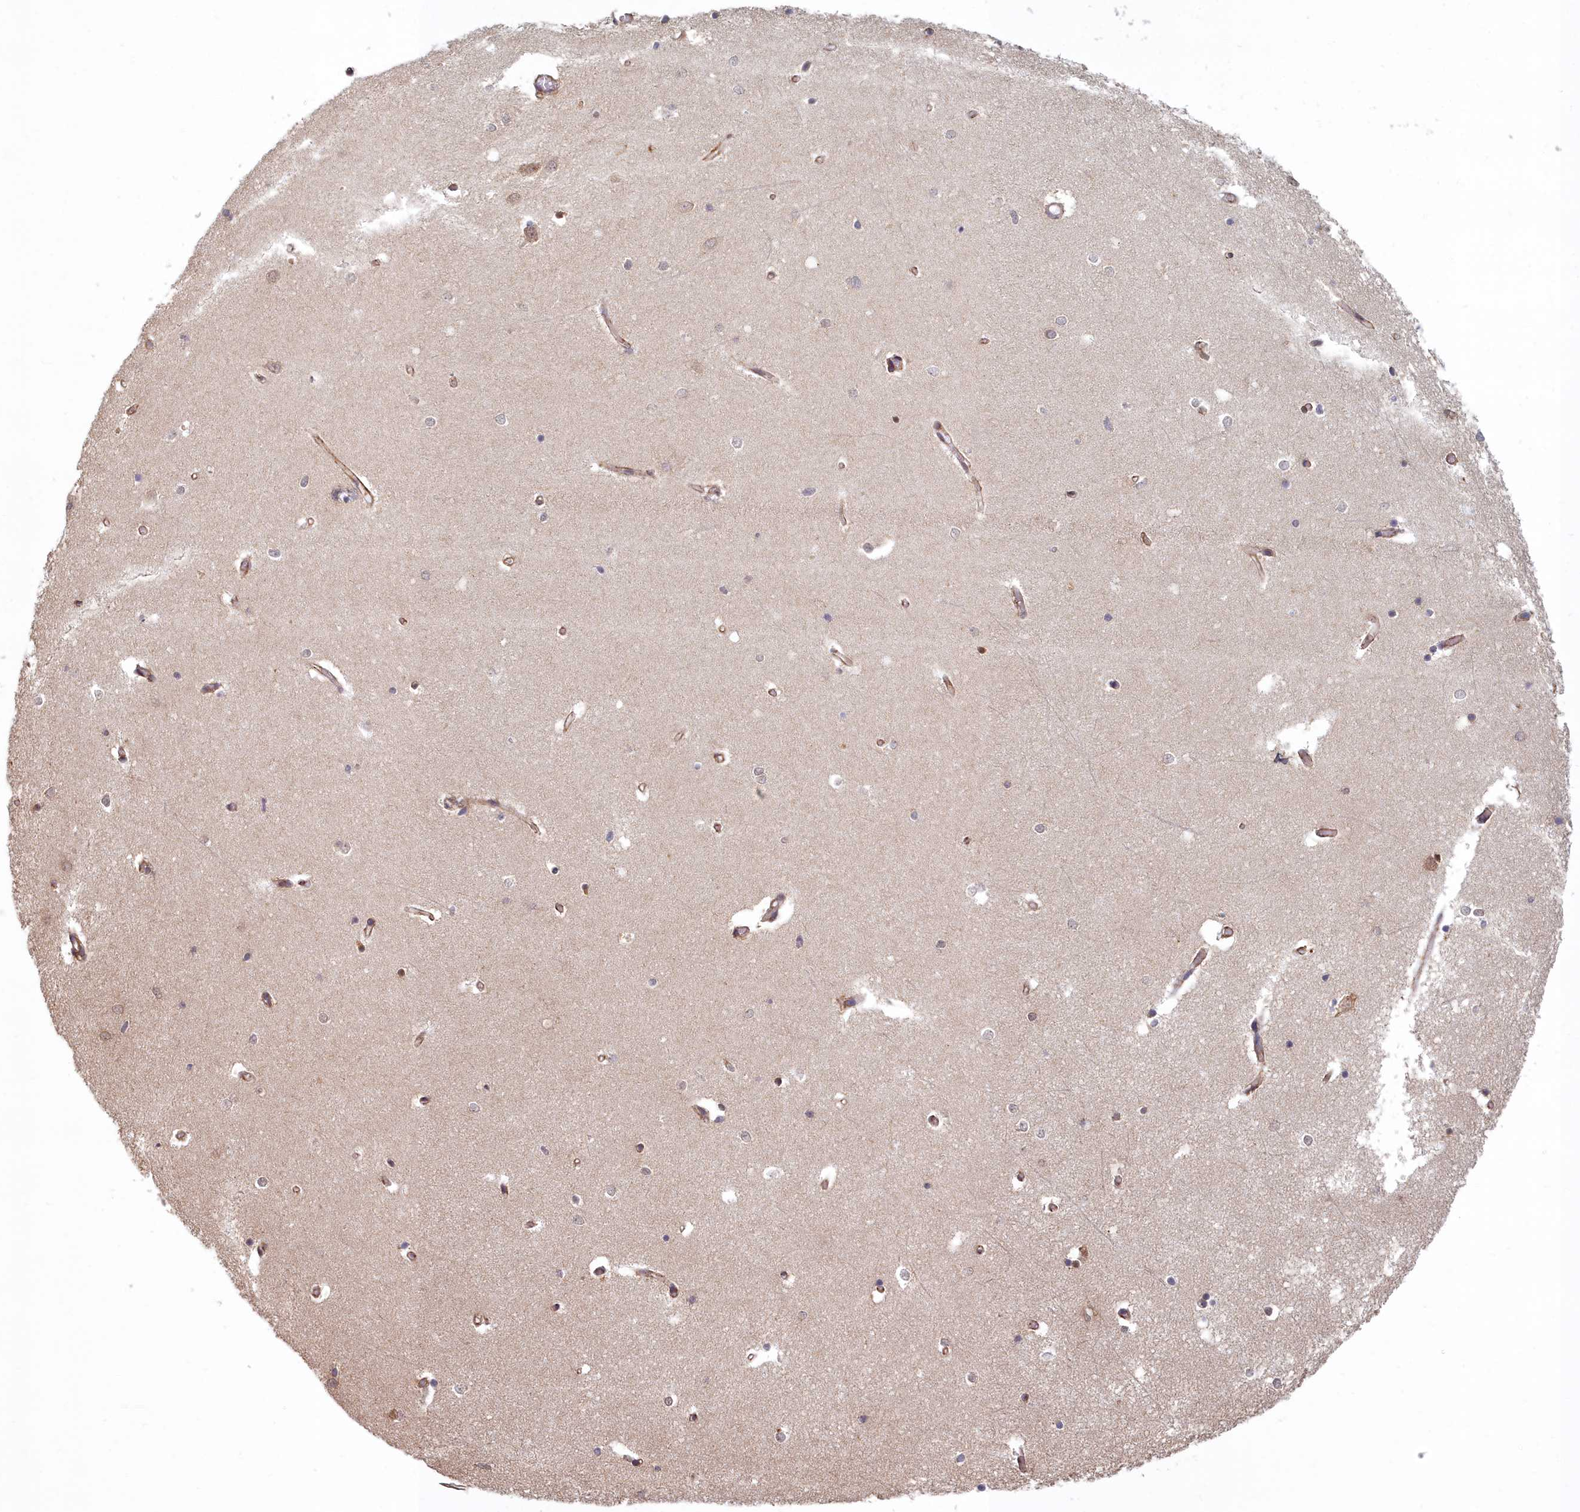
{"staining": {"intensity": "moderate", "quantity": "25%-75%", "location": "nuclear"}, "tissue": "hippocampus", "cell_type": "Glial cells", "image_type": "normal", "snomed": [{"axis": "morphology", "description": "Normal tissue, NOS"}, {"axis": "topography", "description": "Hippocampus"}], "caption": "The photomicrograph demonstrates staining of unremarkable hippocampus, revealing moderate nuclear protein positivity (brown color) within glial cells. (DAB (3,3'-diaminobenzidine) IHC, brown staining for protein, blue staining for nuclei).", "gene": "MAK16", "patient": {"sex": "male", "age": 70}}